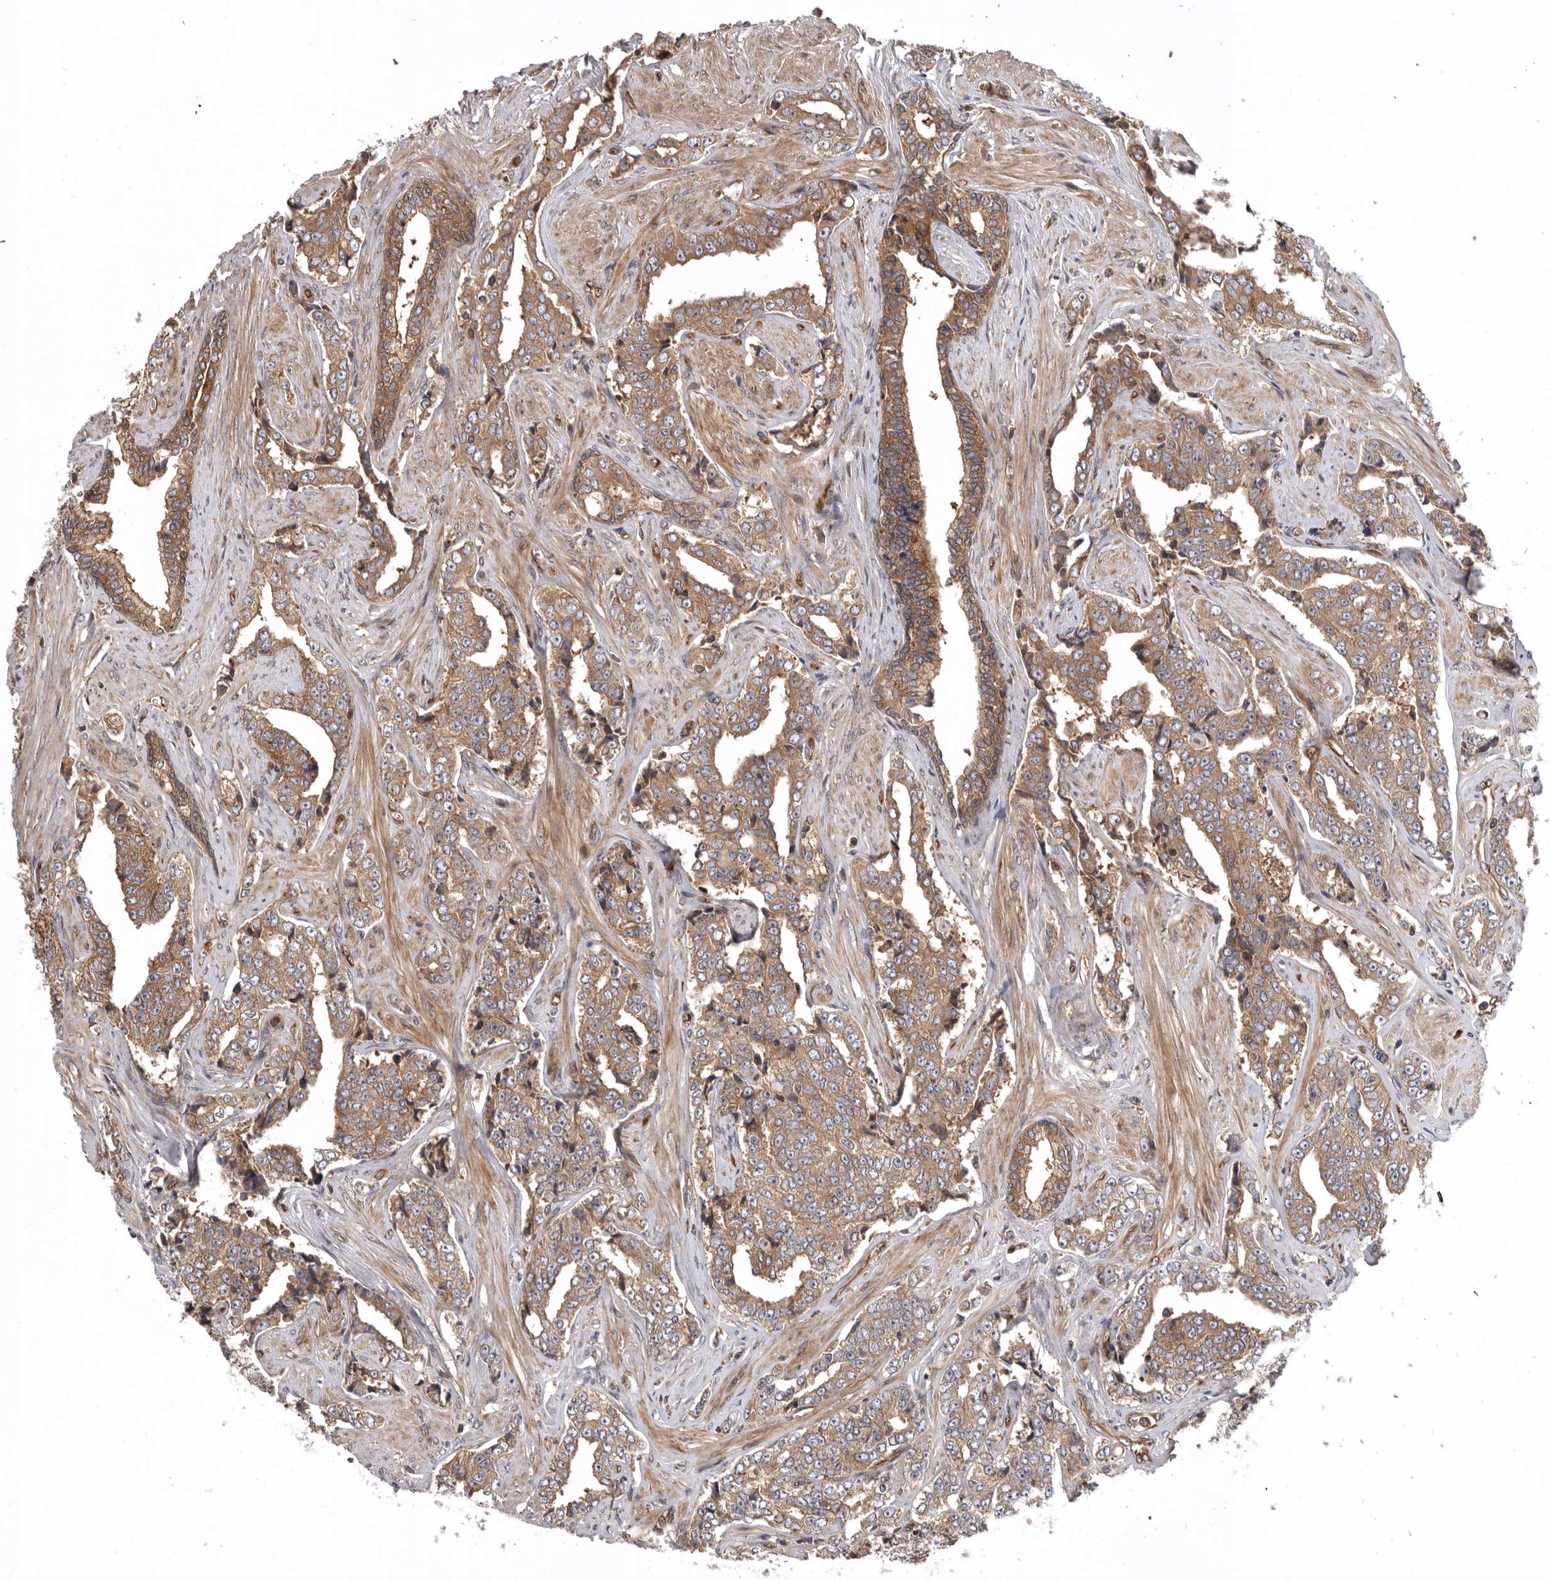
{"staining": {"intensity": "moderate", "quantity": ">75%", "location": "cytoplasmic/membranous"}, "tissue": "prostate cancer", "cell_type": "Tumor cells", "image_type": "cancer", "snomed": [{"axis": "morphology", "description": "Adenocarcinoma, High grade"}, {"axis": "topography", "description": "Prostate"}], "caption": "Human prostate cancer (adenocarcinoma (high-grade)) stained with a brown dye exhibits moderate cytoplasmic/membranous positive positivity in about >75% of tumor cells.", "gene": "DHDDS", "patient": {"sex": "male", "age": 71}}